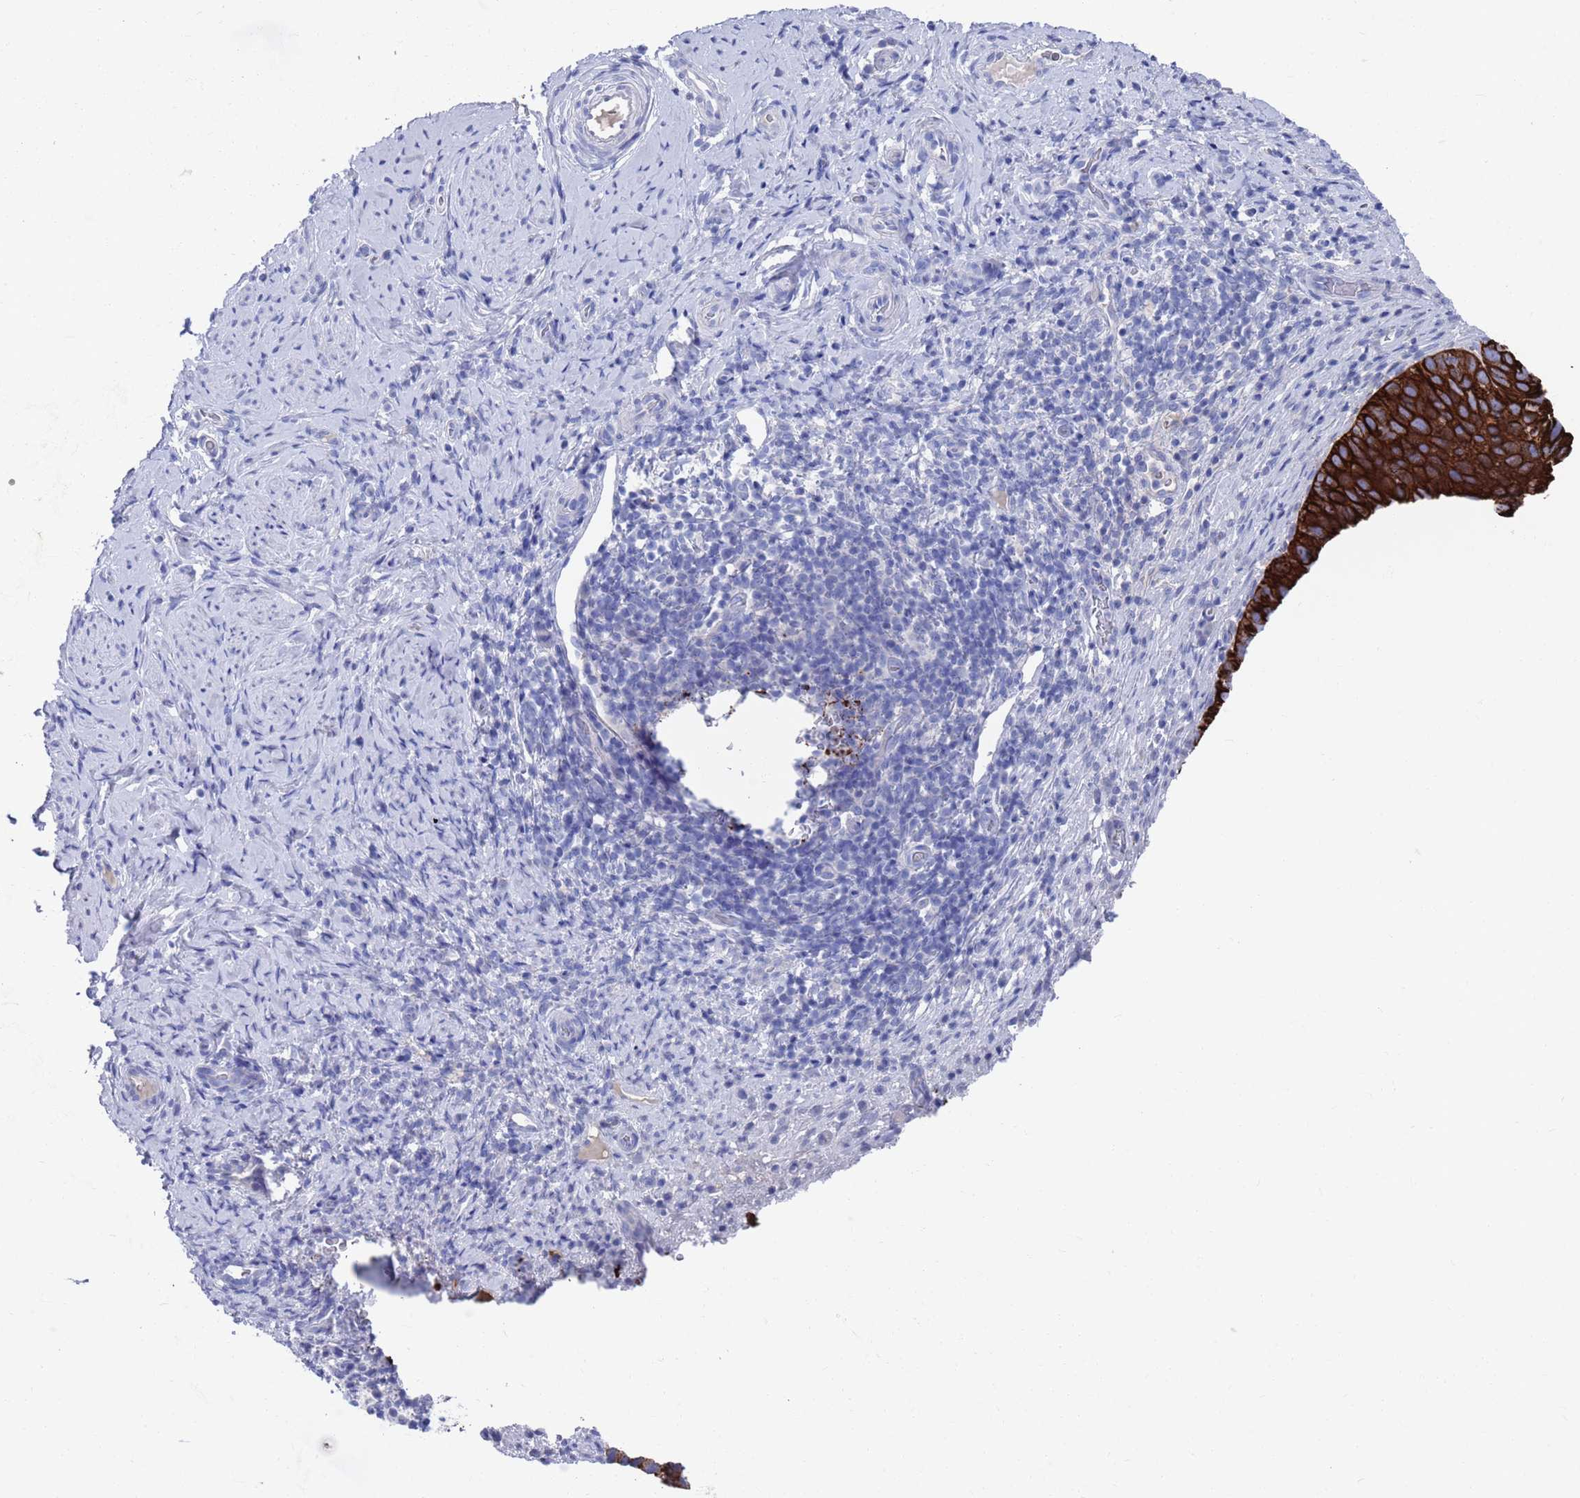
{"staining": {"intensity": "strong", "quantity": ">75%", "location": "cytoplasmic/membranous"}, "tissue": "cervical cancer", "cell_type": "Tumor cells", "image_type": "cancer", "snomed": [{"axis": "morphology", "description": "Squamous cell carcinoma, NOS"}, {"axis": "topography", "description": "Cervix"}], "caption": "High-magnification brightfield microscopy of squamous cell carcinoma (cervical) stained with DAB (brown) and counterstained with hematoxylin (blue). tumor cells exhibit strong cytoplasmic/membranous positivity is appreciated in about>75% of cells.", "gene": "MTMR2", "patient": {"sex": "female", "age": 80}}